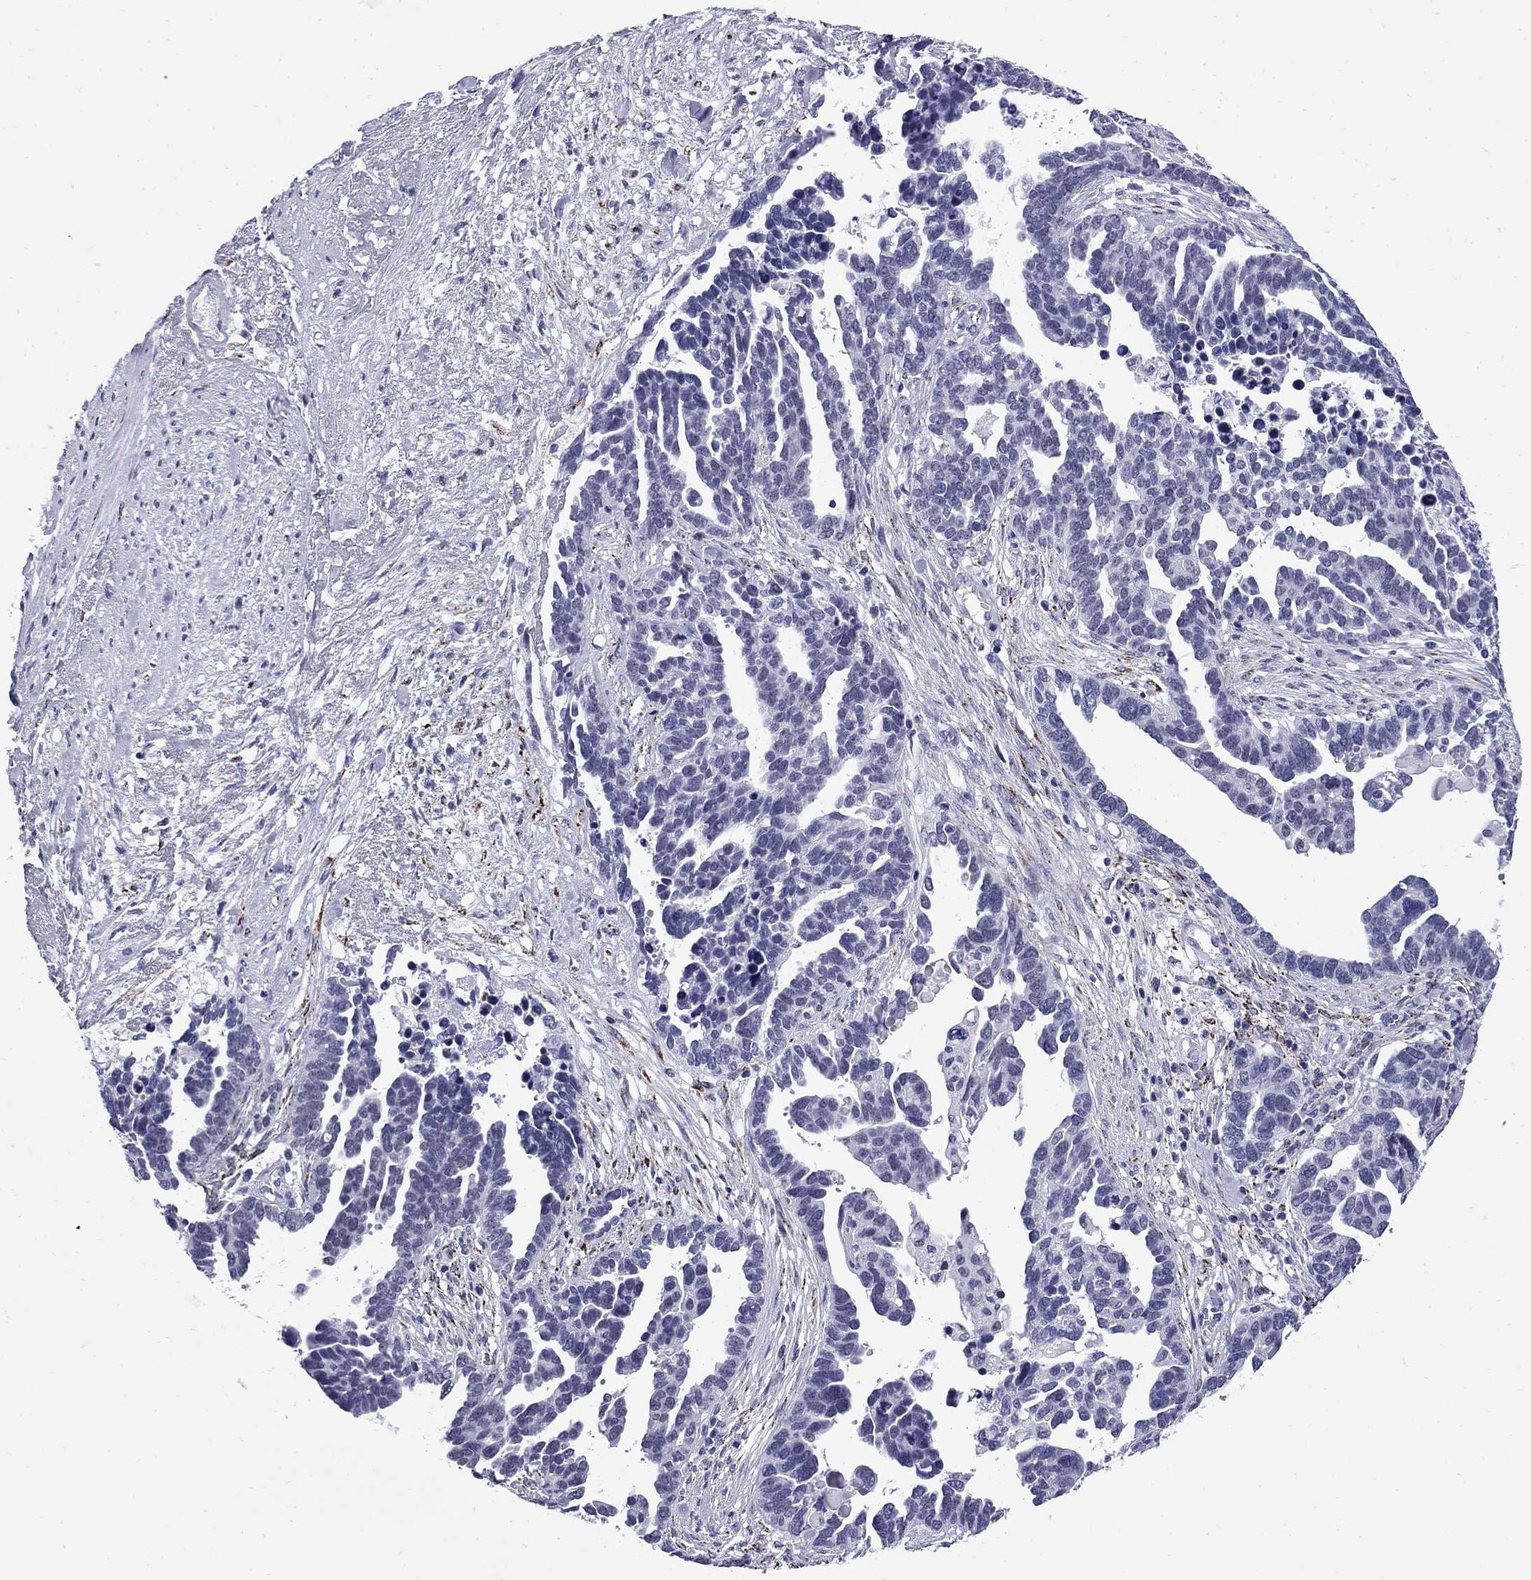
{"staining": {"intensity": "negative", "quantity": "none", "location": "none"}, "tissue": "ovarian cancer", "cell_type": "Tumor cells", "image_type": "cancer", "snomed": [{"axis": "morphology", "description": "Cystadenocarcinoma, serous, NOS"}, {"axis": "topography", "description": "Ovary"}], "caption": "High magnification brightfield microscopy of ovarian serous cystadenocarcinoma stained with DAB (3,3'-diaminobenzidine) (brown) and counterstained with hematoxylin (blue): tumor cells show no significant staining.", "gene": "MGARP", "patient": {"sex": "female", "age": 54}}